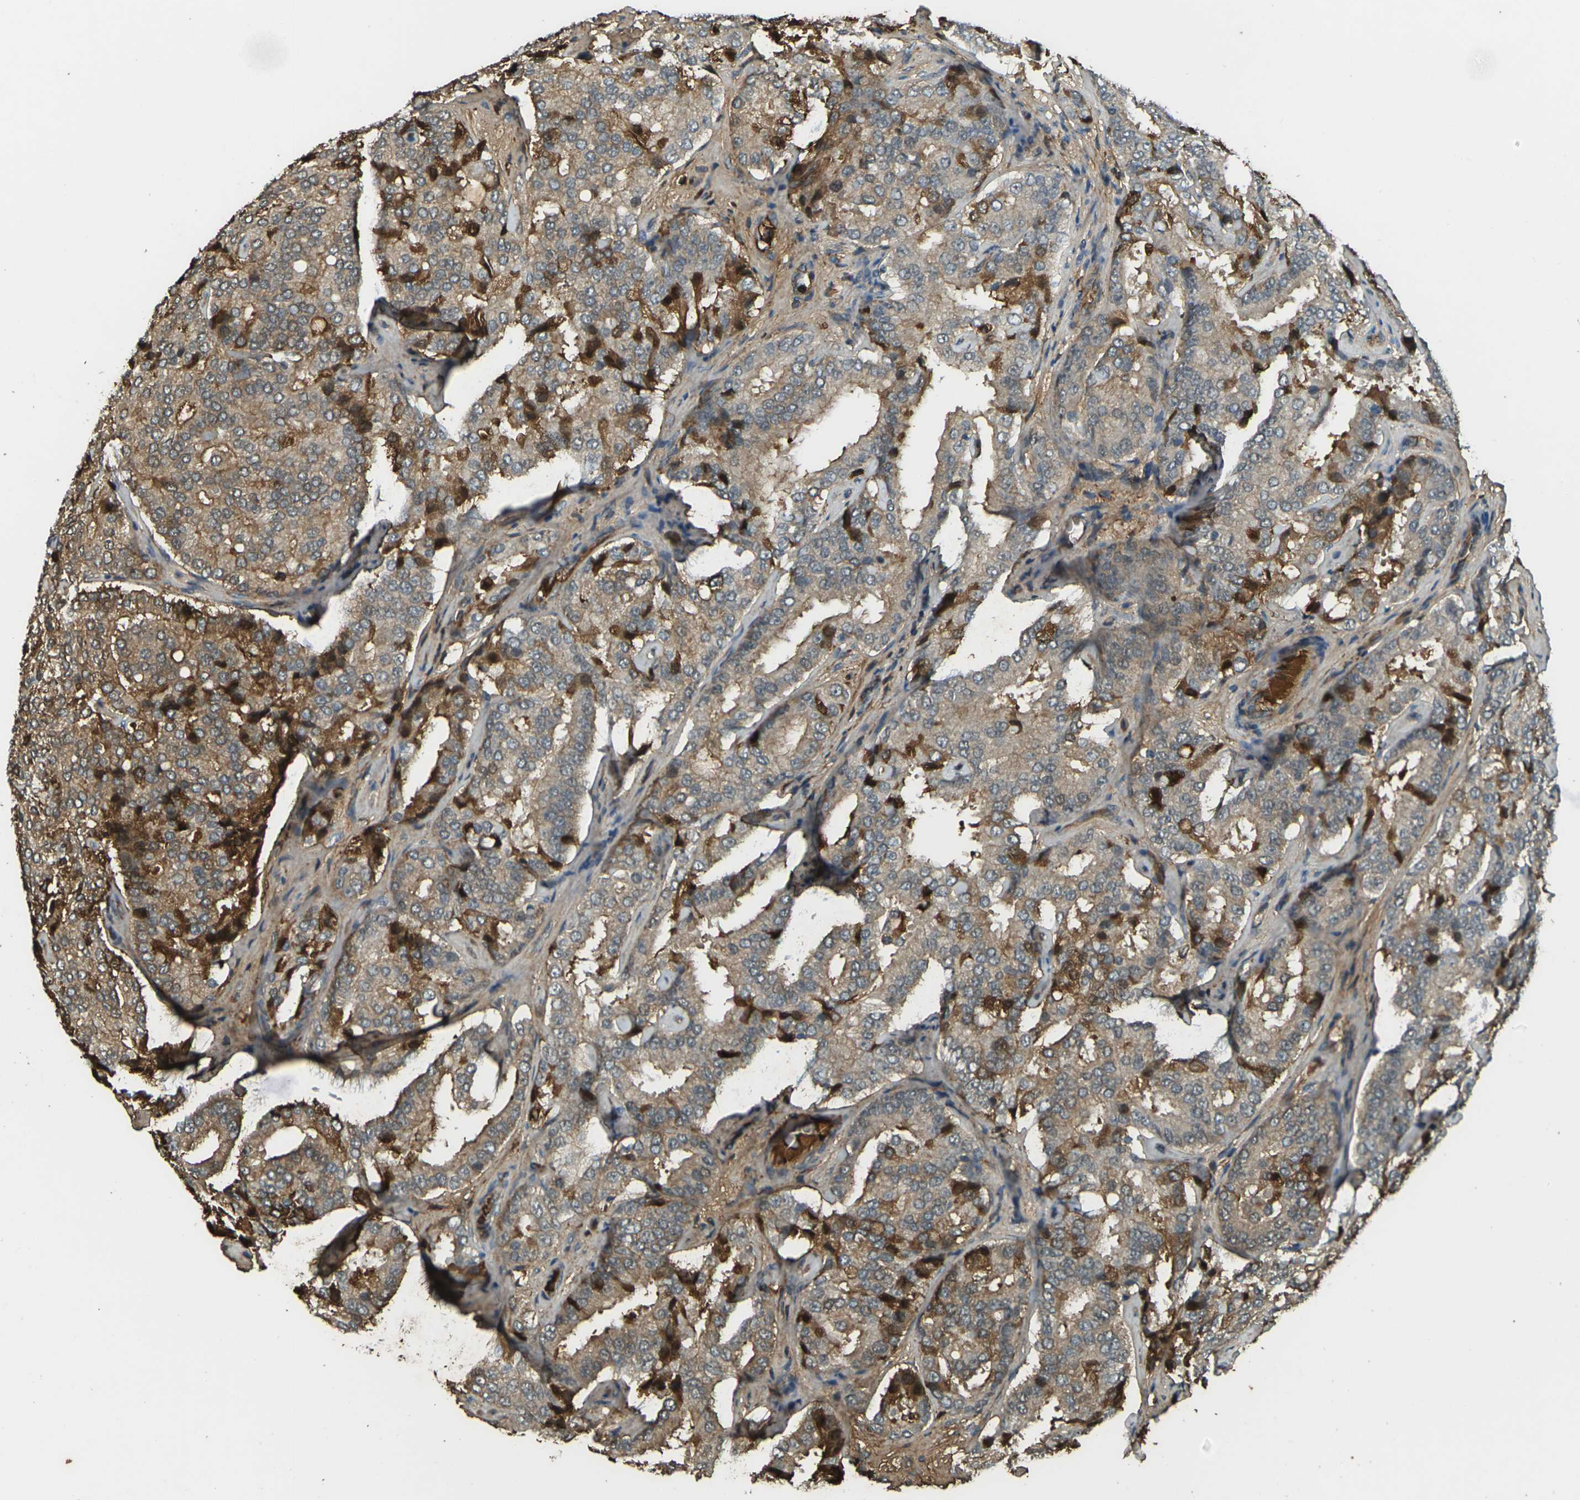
{"staining": {"intensity": "moderate", "quantity": "25%-75%", "location": "cytoplasmic/membranous"}, "tissue": "prostate cancer", "cell_type": "Tumor cells", "image_type": "cancer", "snomed": [{"axis": "morphology", "description": "Adenocarcinoma, High grade"}, {"axis": "topography", "description": "Prostate"}], "caption": "Immunohistochemical staining of human prostate adenocarcinoma (high-grade) shows moderate cytoplasmic/membranous protein positivity in about 25%-75% of tumor cells.", "gene": "CYP1B1", "patient": {"sex": "male", "age": 65}}